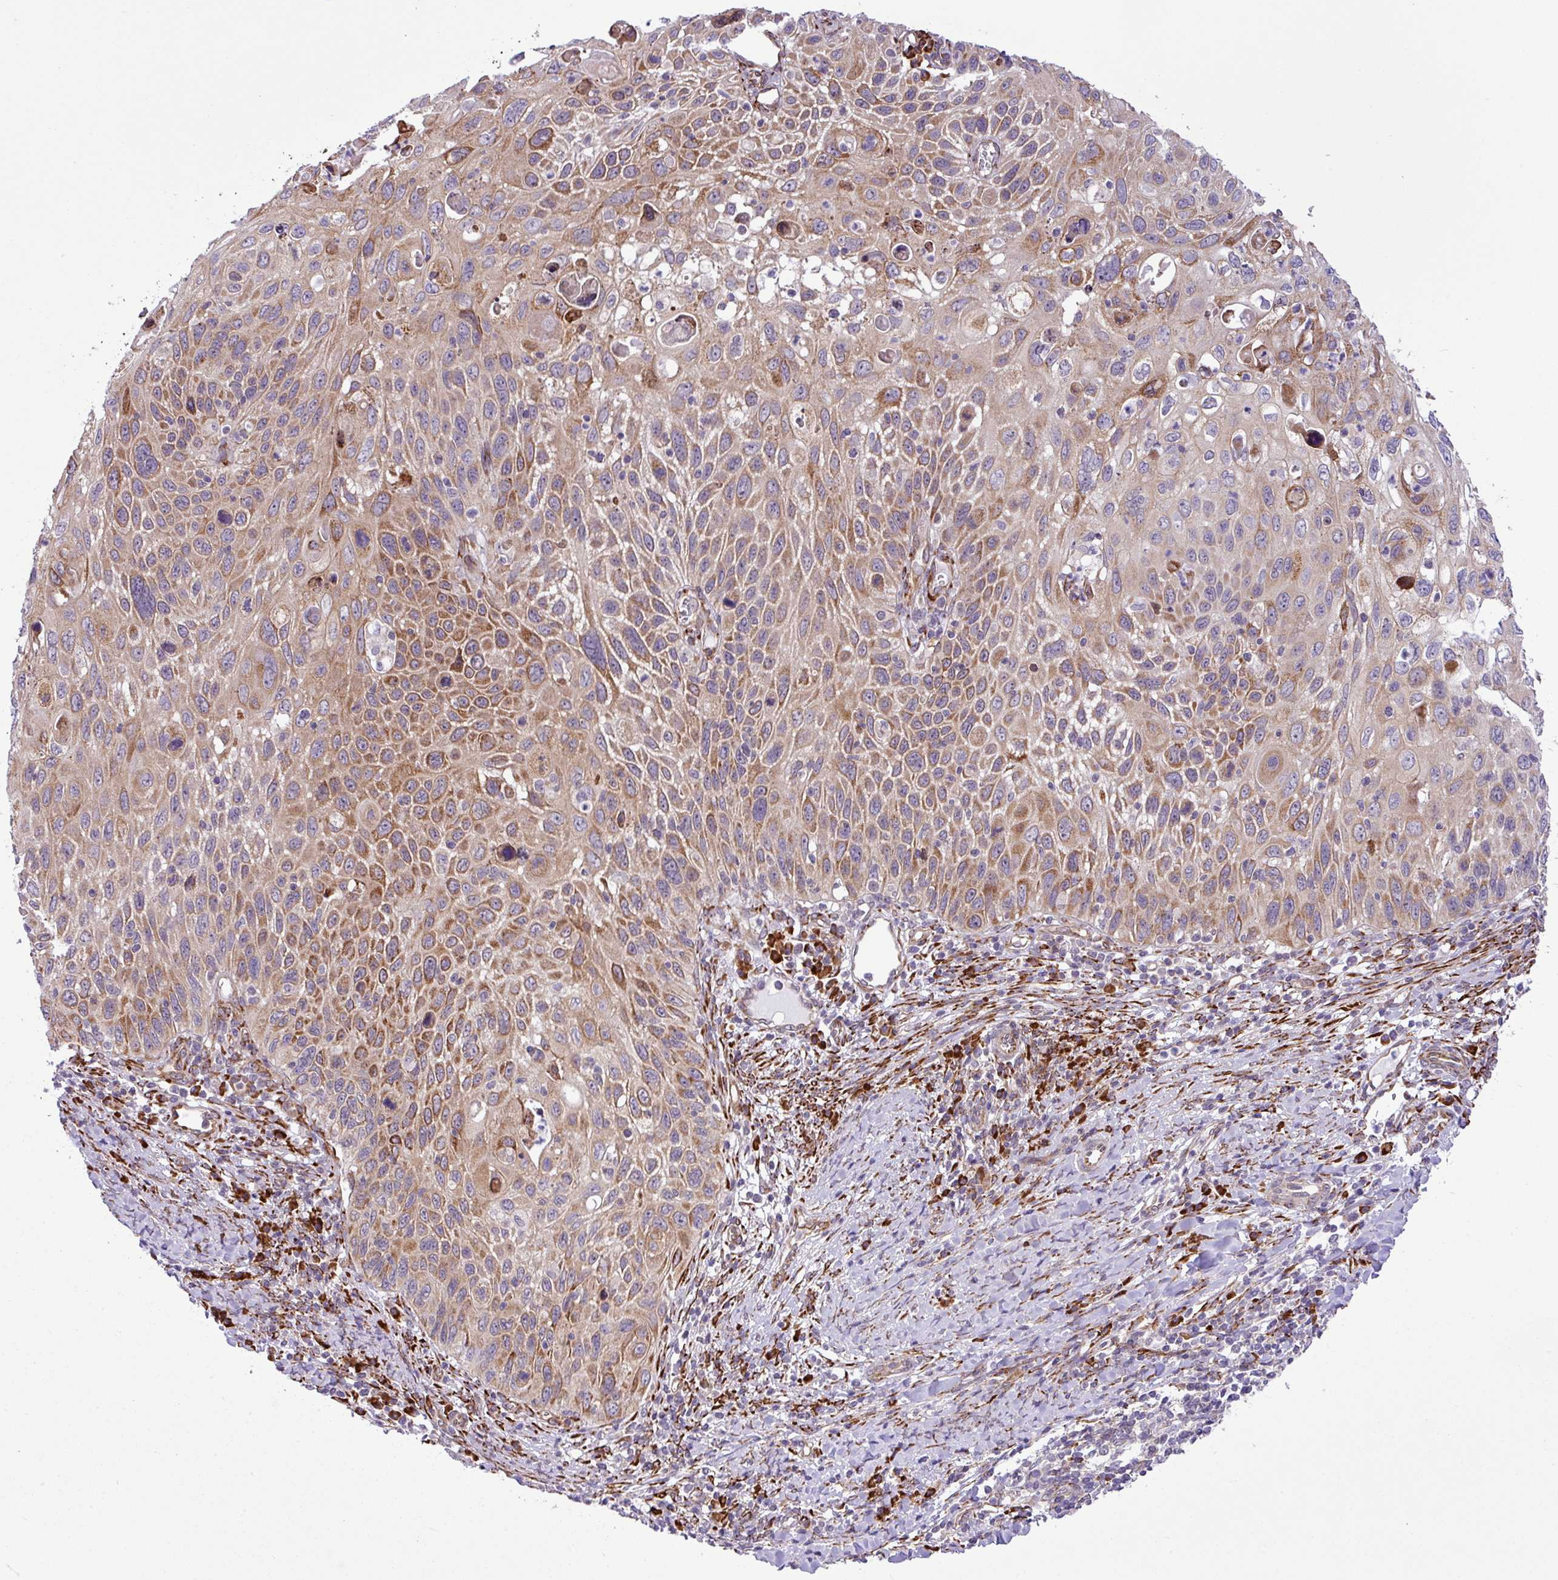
{"staining": {"intensity": "moderate", "quantity": ">75%", "location": "cytoplasmic/membranous"}, "tissue": "cervical cancer", "cell_type": "Tumor cells", "image_type": "cancer", "snomed": [{"axis": "morphology", "description": "Squamous cell carcinoma, NOS"}, {"axis": "topography", "description": "Cervix"}], "caption": "Protein analysis of cervical cancer (squamous cell carcinoma) tissue displays moderate cytoplasmic/membranous expression in approximately >75% of tumor cells.", "gene": "CFAP97", "patient": {"sex": "female", "age": 70}}